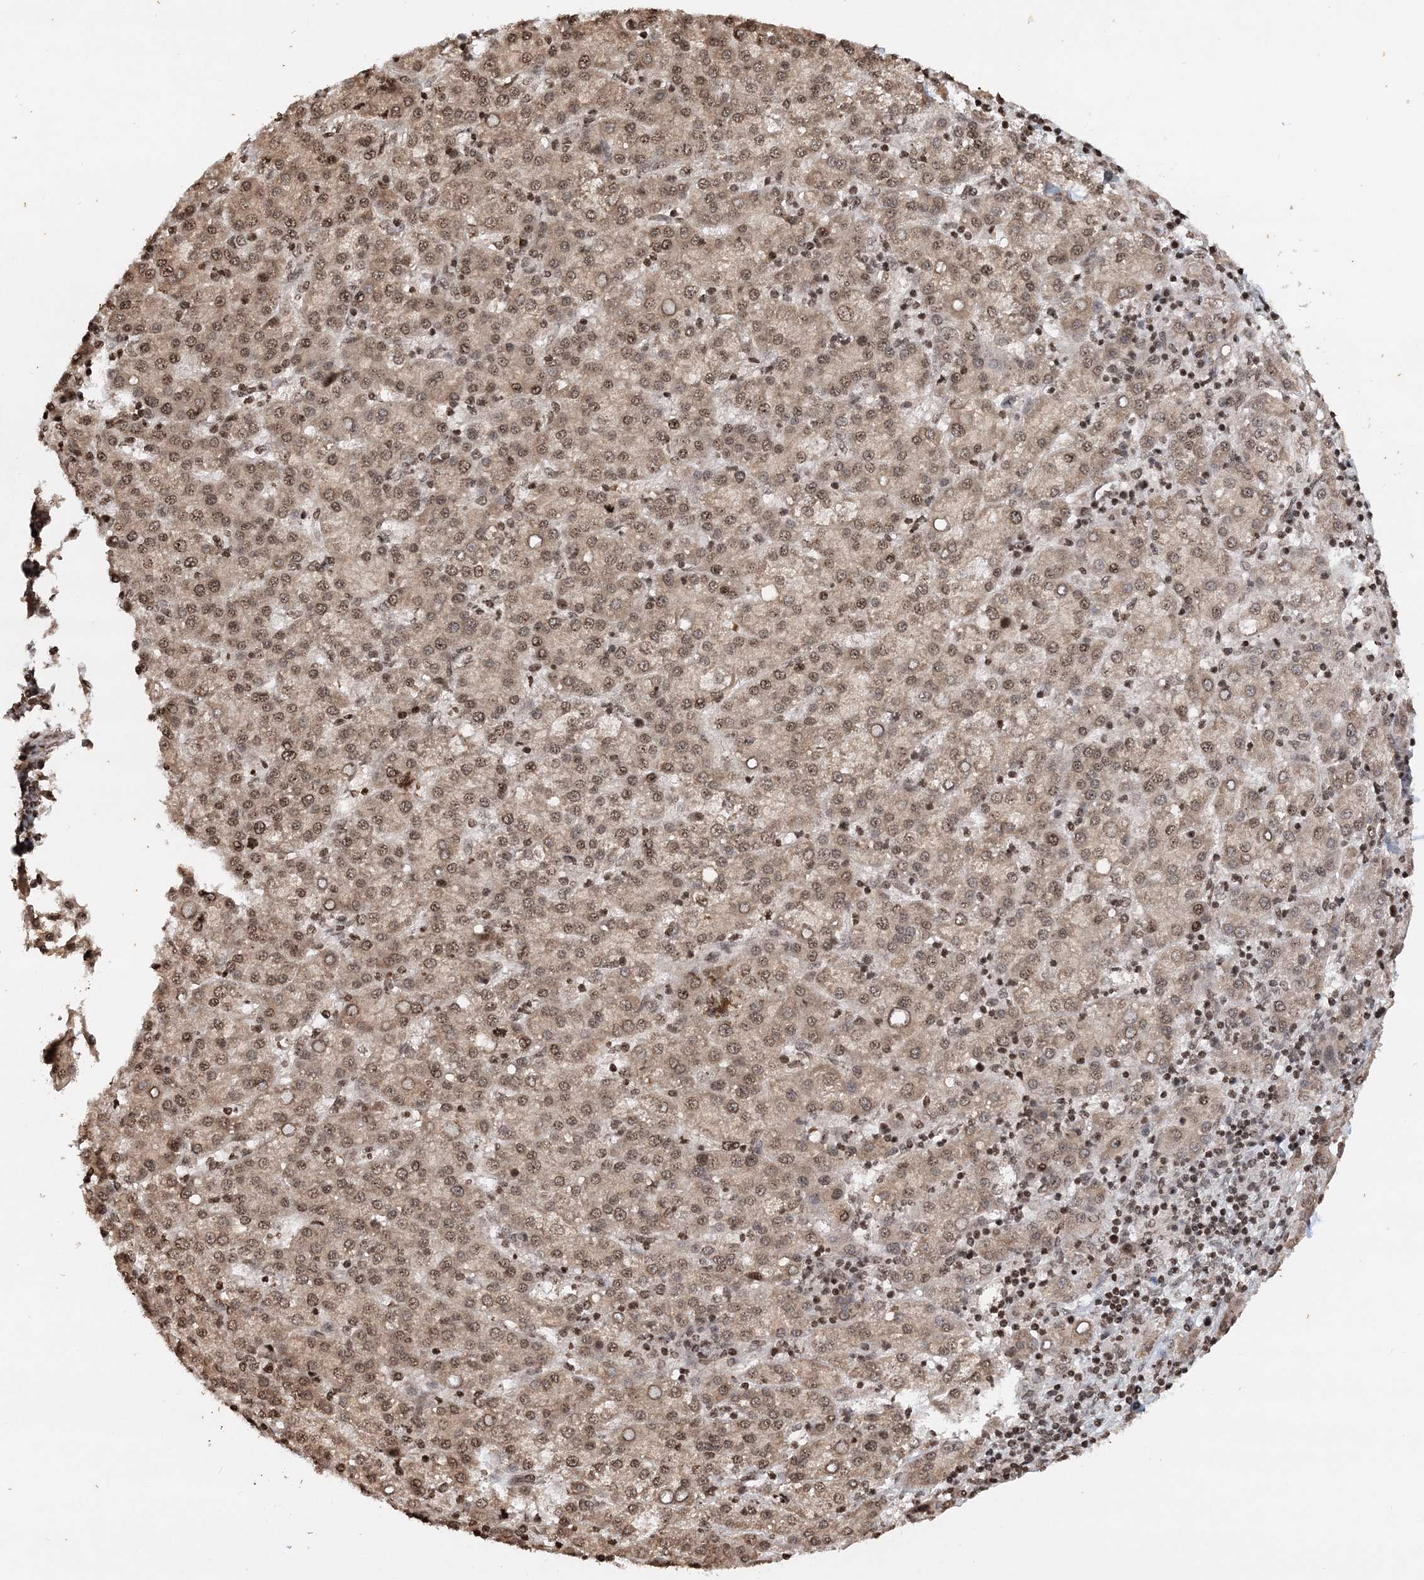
{"staining": {"intensity": "moderate", "quantity": ">75%", "location": "nuclear"}, "tissue": "liver cancer", "cell_type": "Tumor cells", "image_type": "cancer", "snomed": [{"axis": "morphology", "description": "Carcinoma, Hepatocellular, NOS"}, {"axis": "topography", "description": "Liver"}], "caption": "An immunohistochemistry image of neoplastic tissue is shown. Protein staining in brown shows moderate nuclear positivity in liver hepatocellular carcinoma within tumor cells.", "gene": "NEDD9", "patient": {"sex": "female", "age": 58}}